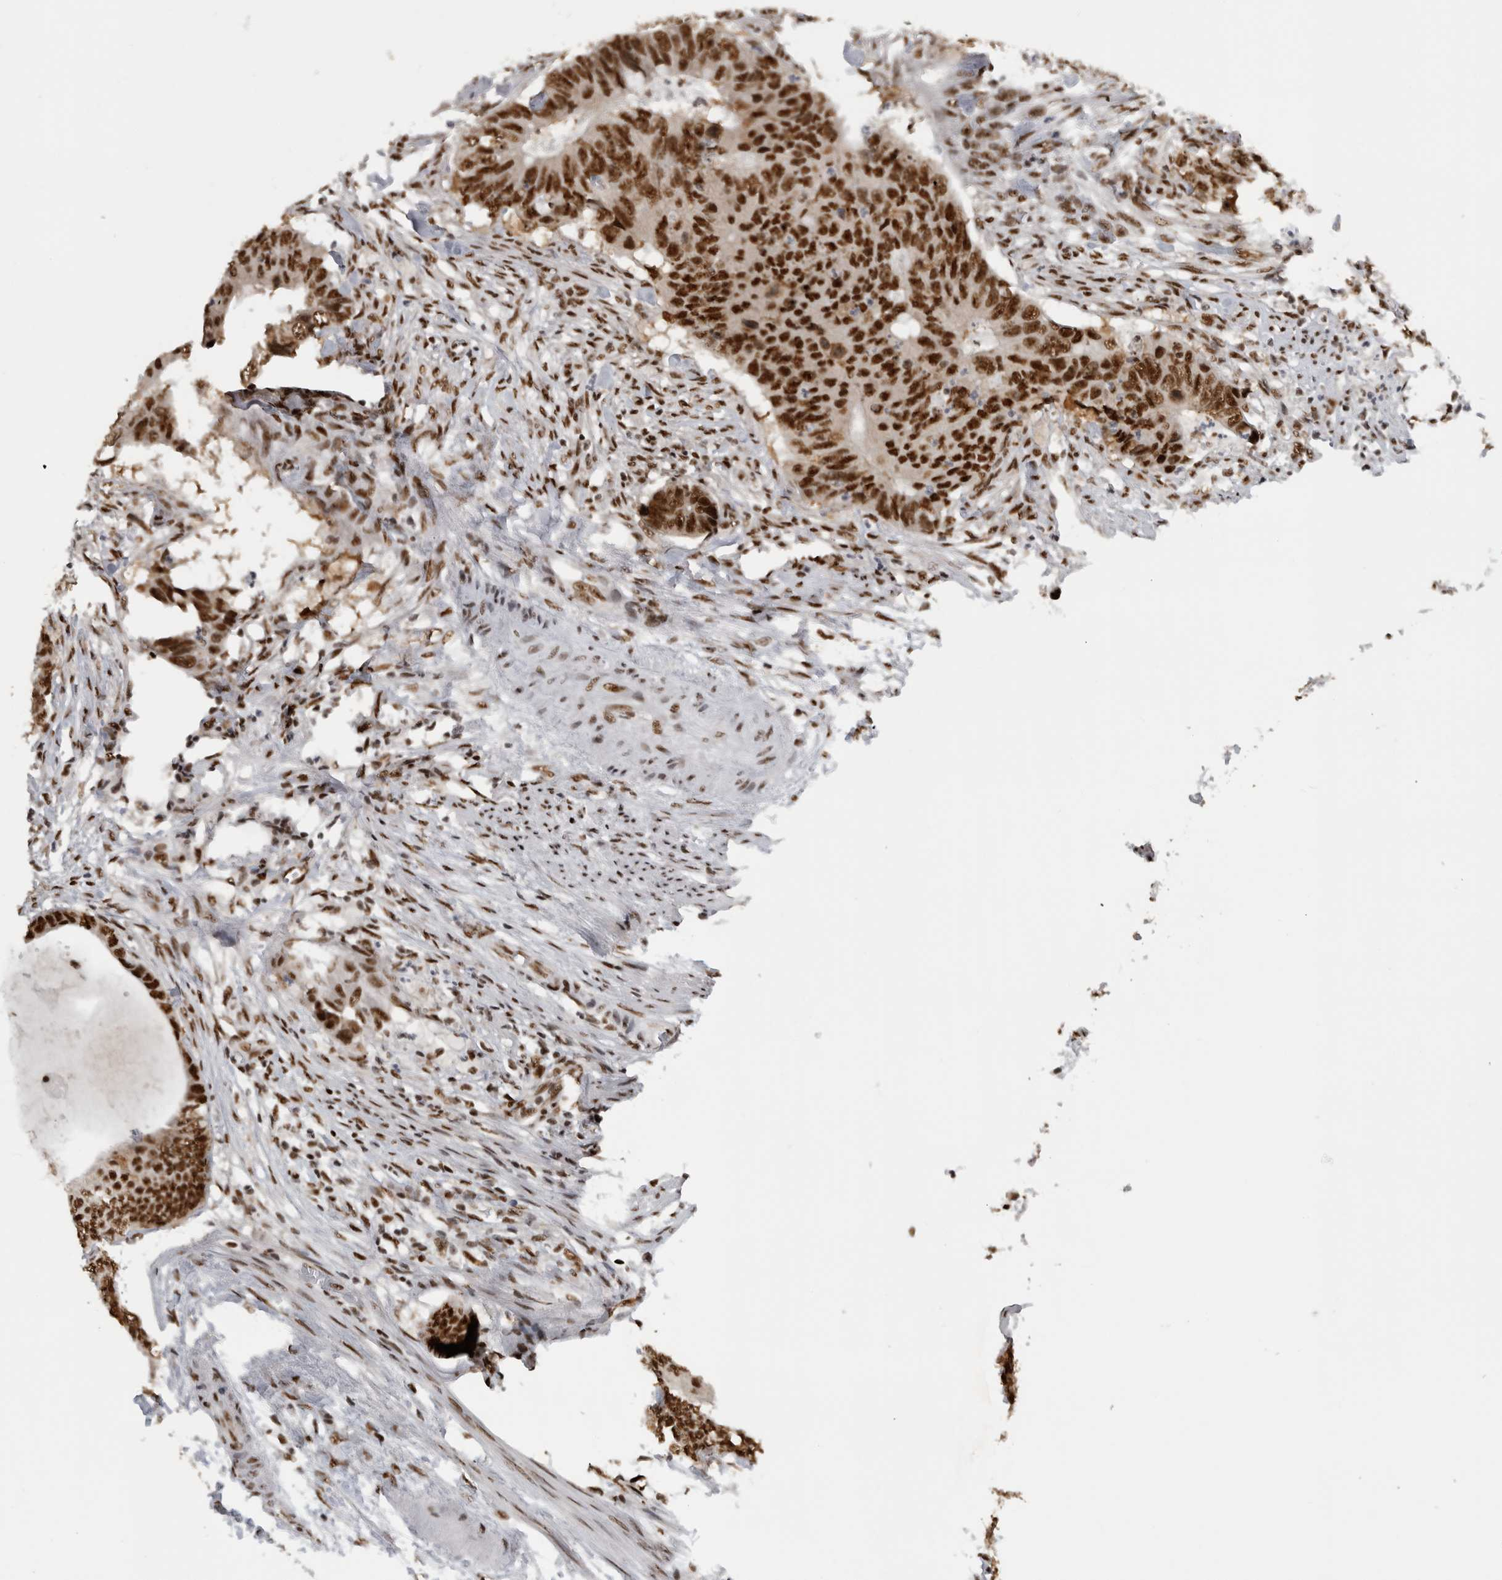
{"staining": {"intensity": "strong", "quantity": ">75%", "location": "nuclear"}, "tissue": "colorectal cancer", "cell_type": "Tumor cells", "image_type": "cancer", "snomed": [{"axis": "morphology", "description": "Adenocarcinoma, NOS"}, {"axis": "topography", "description": "Colon"}], "caption": "A photomicrograph of colorectal cancer stained for a protein displays strong nuclear brown staining in tumor cells.", "gene": "ZSCAN2", "patient": {"sex": "male", "age": 56}}